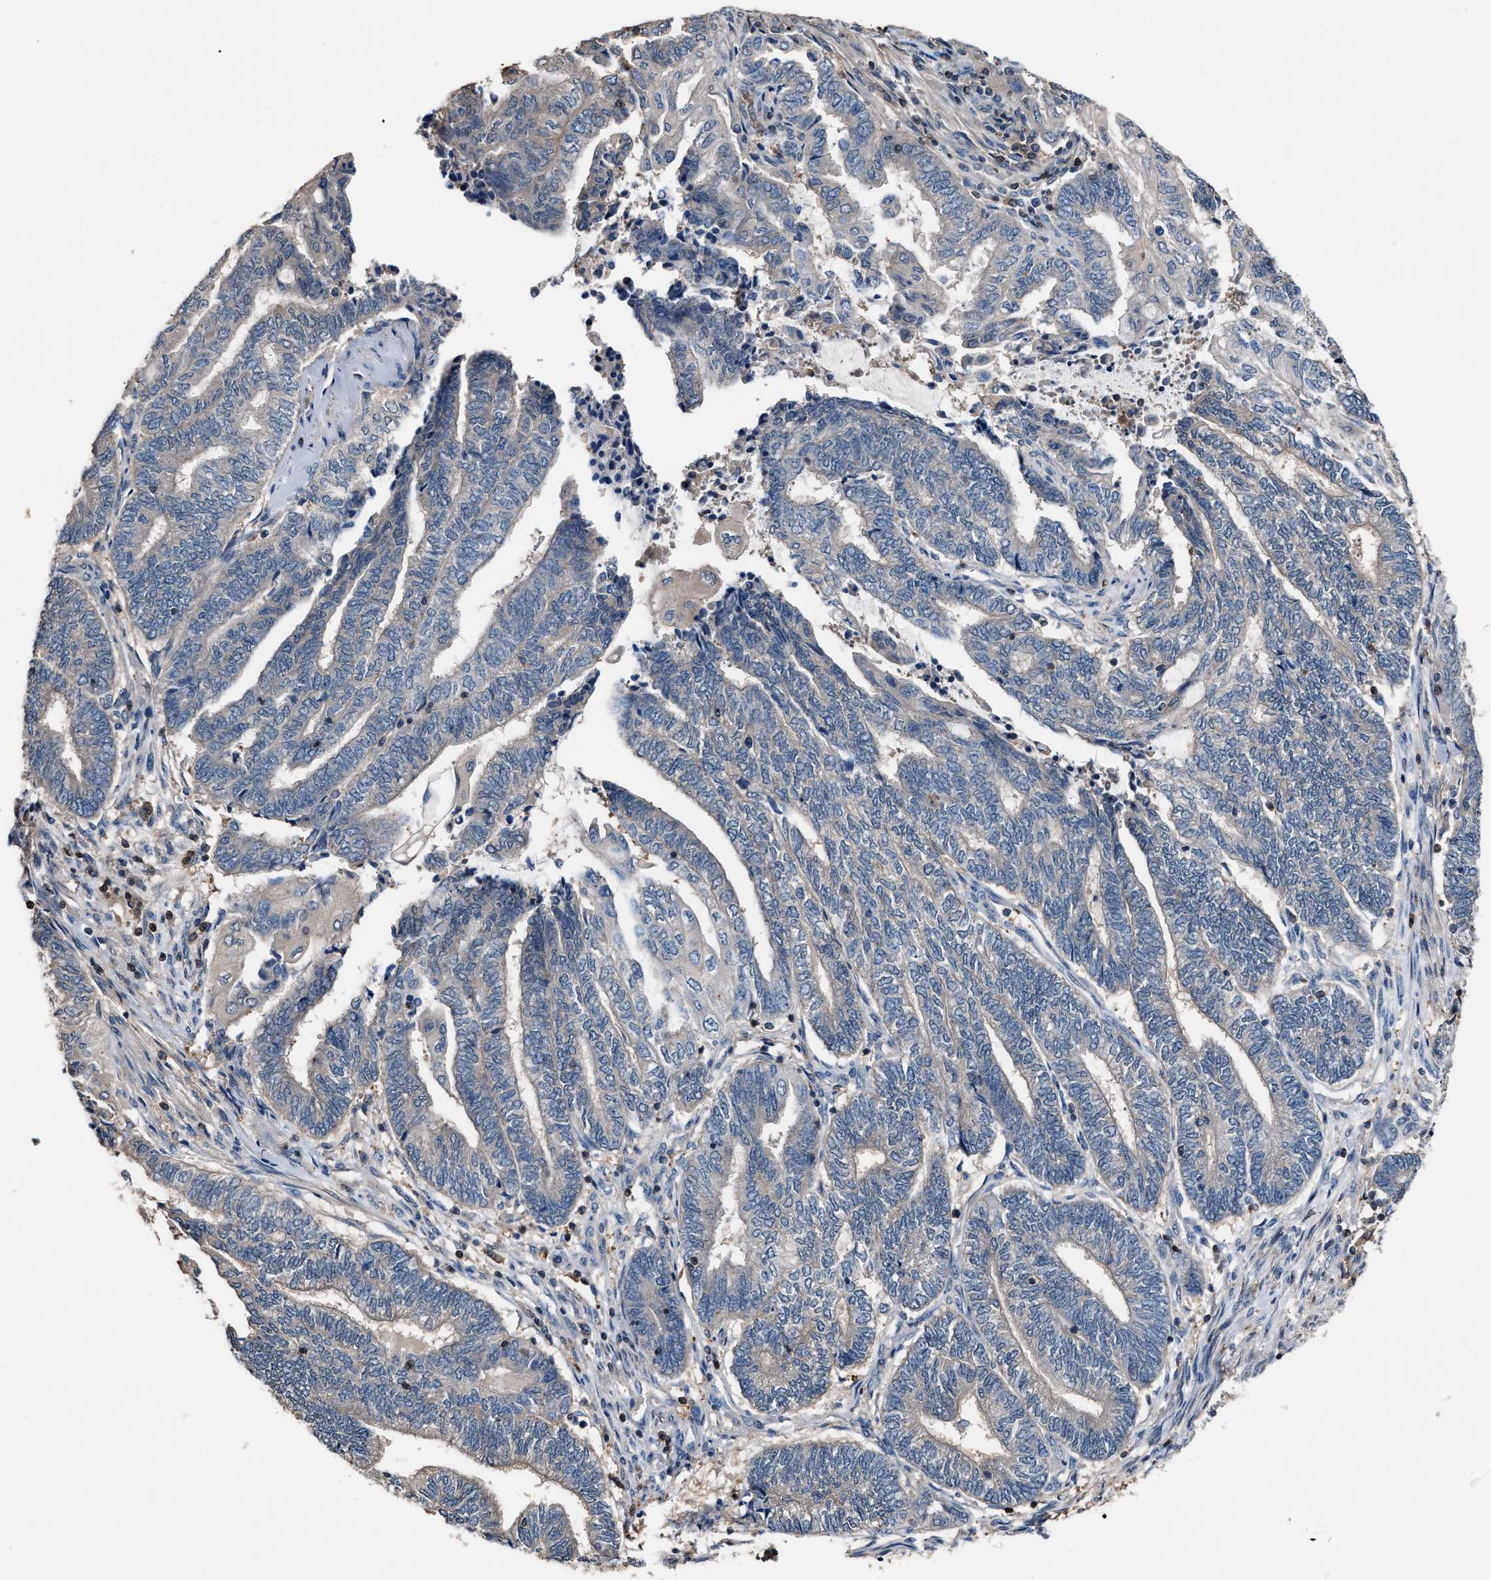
{"staining": {"intensity": "negative", "quantity": "none", "location": "none"}, "tissue": "endometrial cancer", "cell_type": "Tumor cells", "image_type": "cancer", "snomed": [{"axis": "morphology", "description": "Adenocarcinoma, NOS"}, {"axis": "topography", "description": "Uterus"}, {"axis": "topography", "description": "Endometrium"}], "caption": "Endometrial cancer (adenocarcinoma) was stained to show a protein in brown. There is no significant staining in tumor cells.", "gene": "MTPN", "patient": {"sex": "female", "age": 70}}